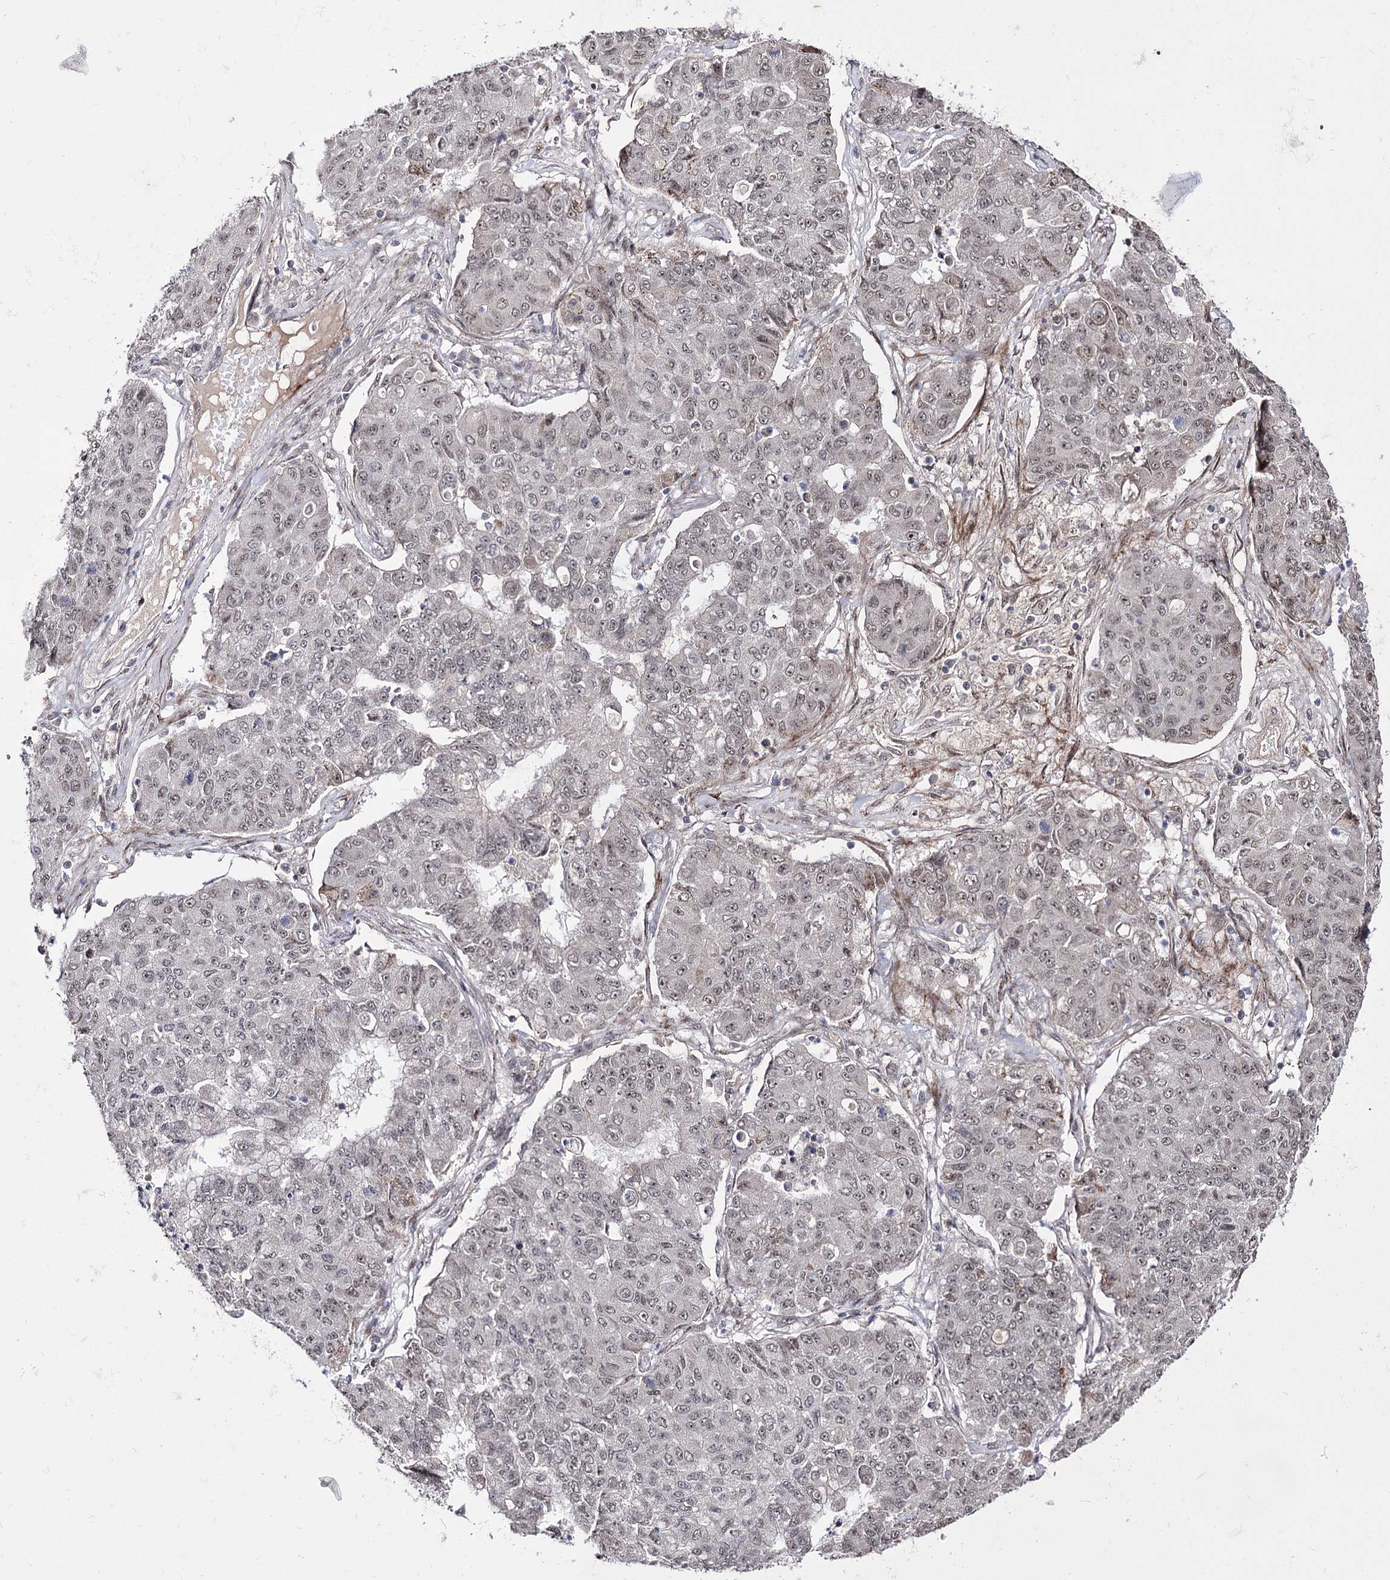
{"staining": {"intensity": "weak", "quantity": "25%-75%", "location": "cytoplasmic/membranous,nuclear"}, "tissue": "lung cancer", "cell_type": "Tumor cells", "image_type": "cancer", "snomed": [{"axis": "morphology", "description": "Squamous cell carcinoma, NOS"}, {"axis": "topography", "description": "Lung"}], "caption": "The immunohistochemical stain labels weak cytoplasmic/membranous and nuclear expression in tumor cells of squamous cell carcinoma (lung) tissue. (IHC, brightfield microscopy, high magnification).", "gene": "STOX1", "patient": {"sex": "male", "age": 74}}